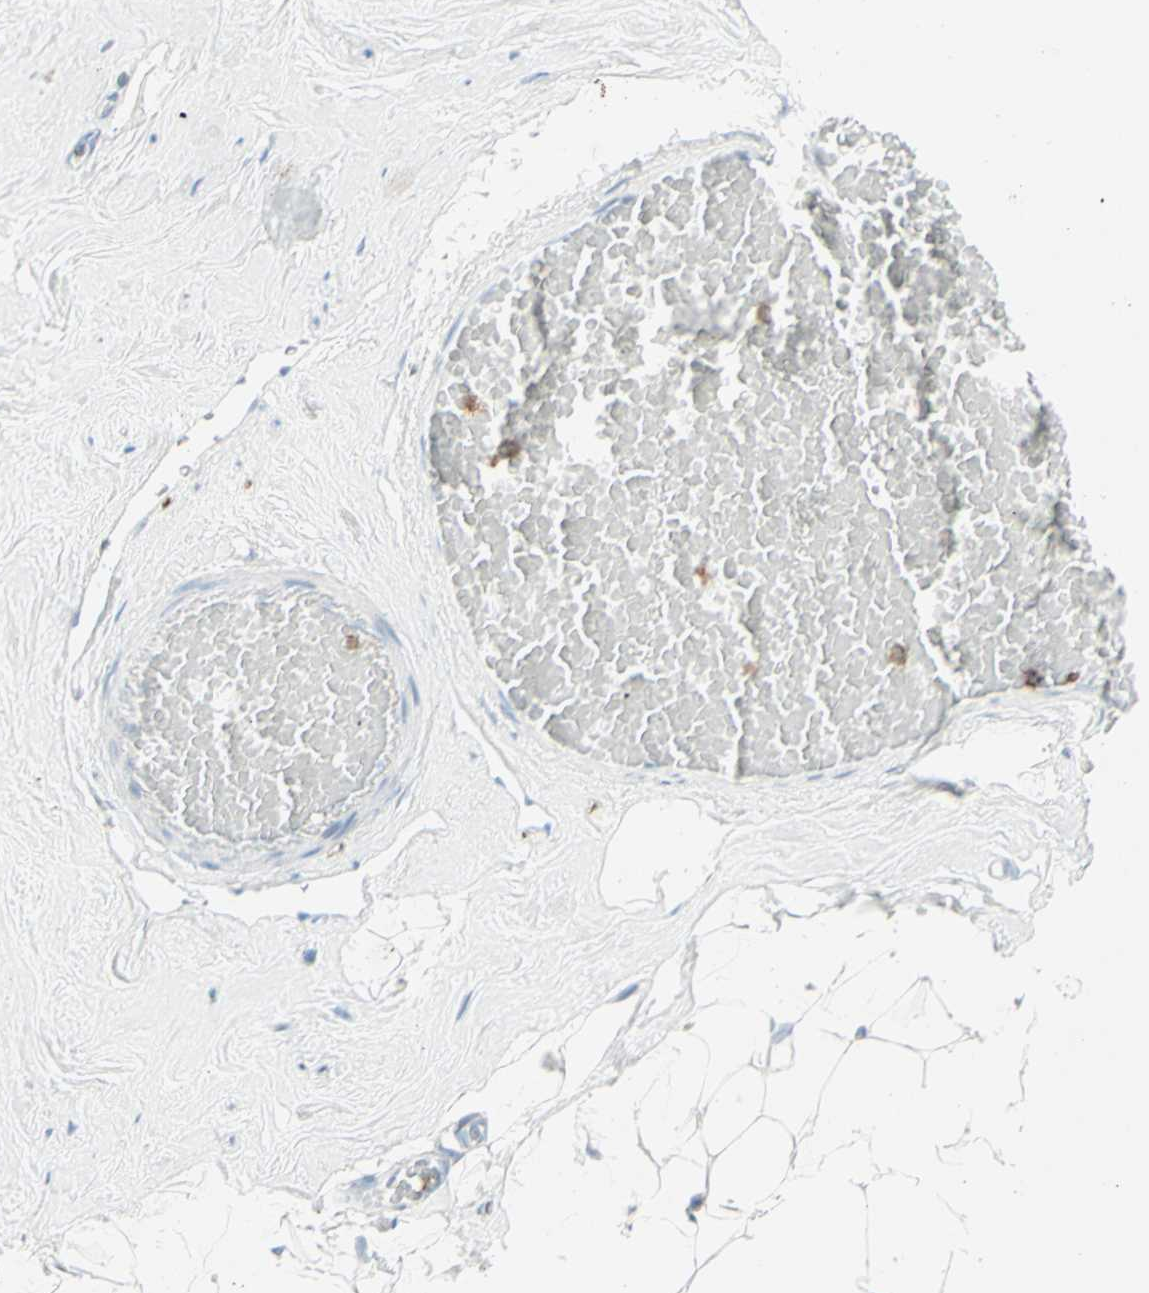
{"staining": {"intensity": "negative", "quantity": "none", "location": "none"}, "tissue": "breast", "cell_type": "Adipocytes", "image_type": "normal", "snomed": [{"axis": "morphology", "description": "Normal tissue, NOS"}, {"axis": "topography", "description": "Breast"}], "caption": "Histopathology image shows no protein expression in adipocytes of unremarkable breast. (Immunohistochemistry (ihc), brightfield microscopy, high magnification).", "gene": "NRG1", "patient": {"sex": "female", "age": 75}}